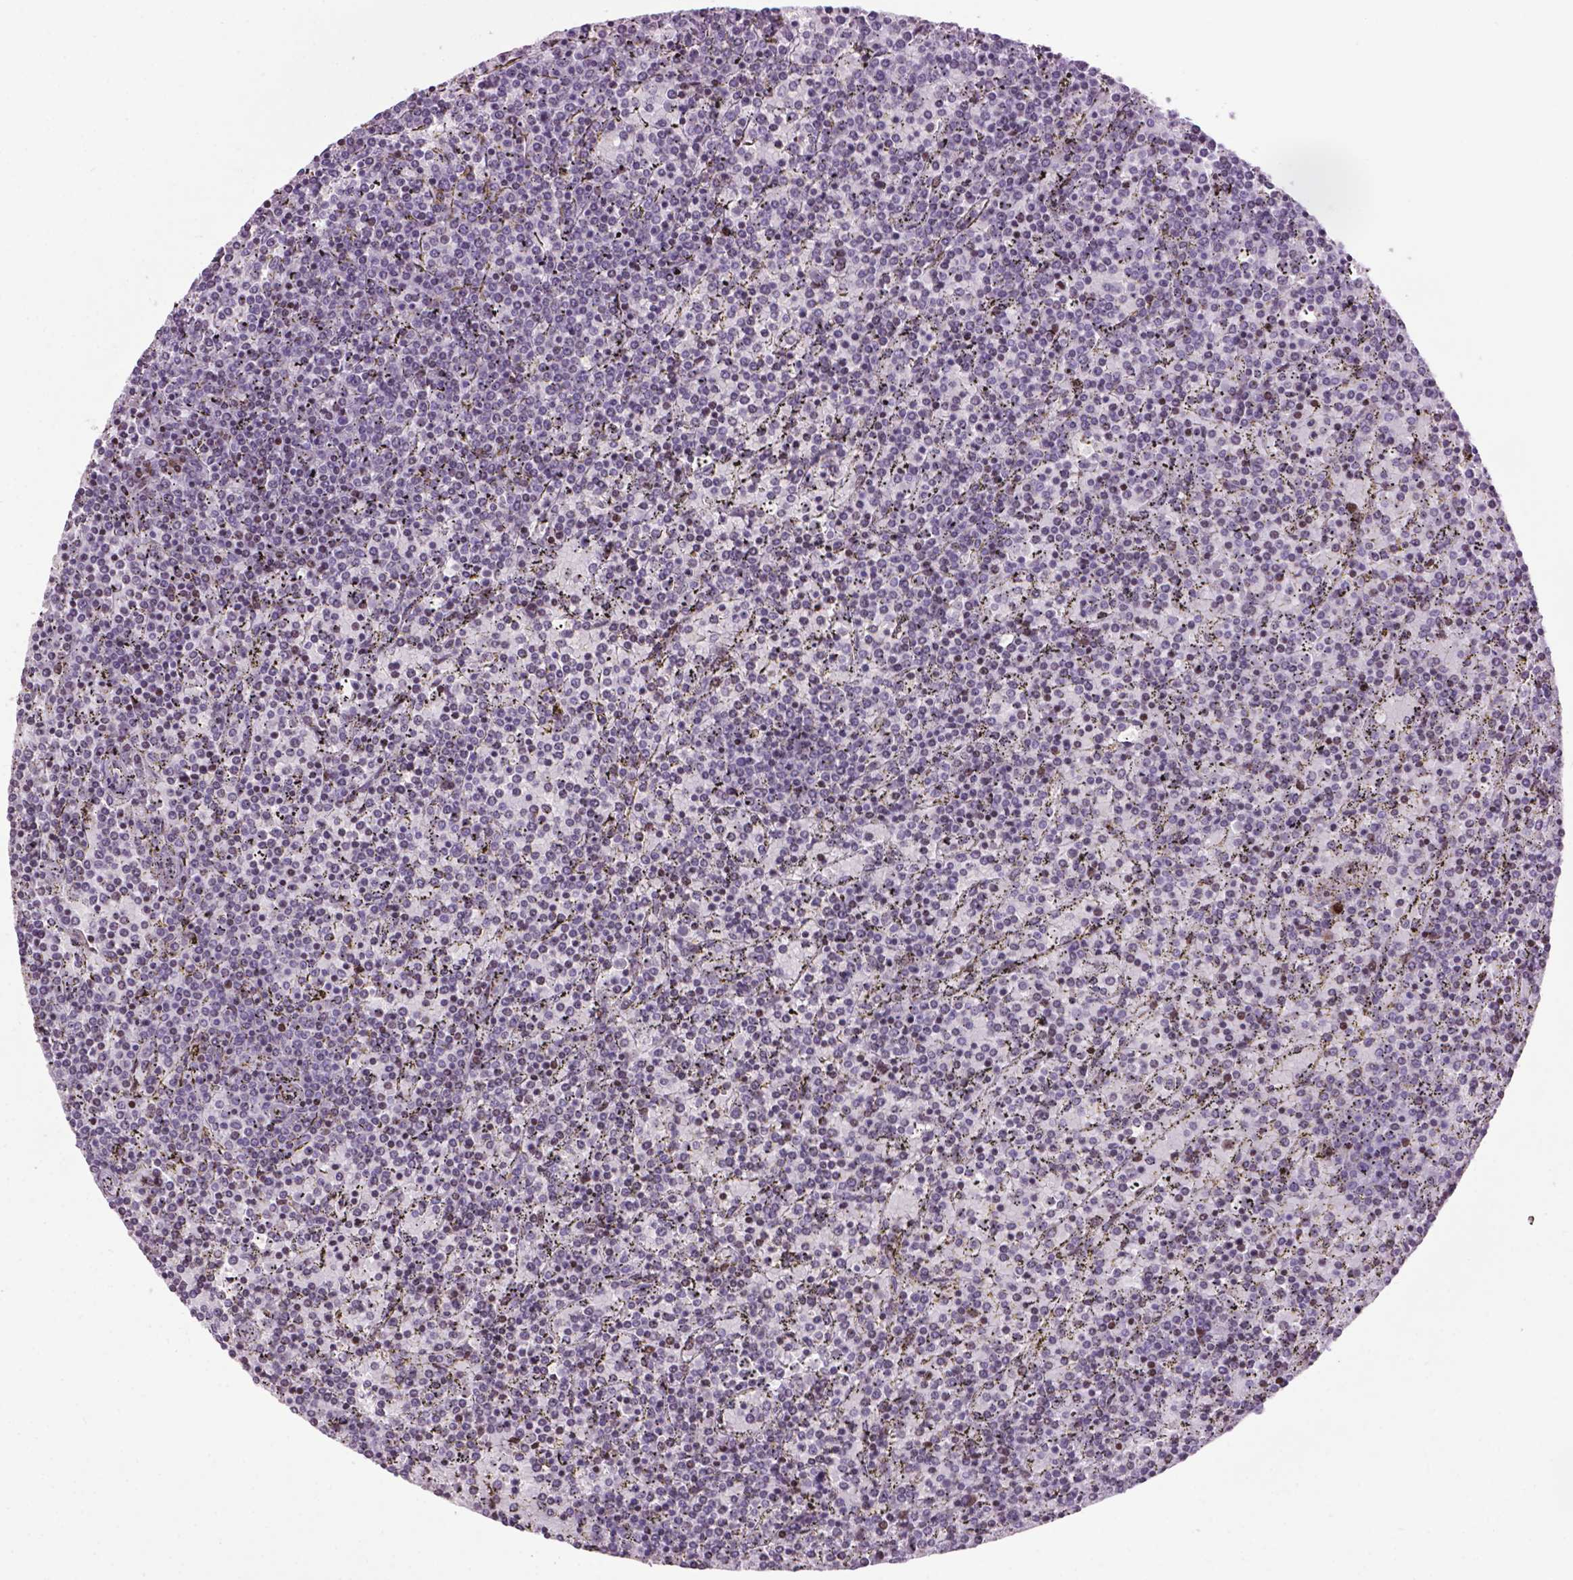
{"staining": {"intensity": "negative", "quantity": "none", "location": "none"}, "tissue": "lymphoma", "cell_type": "Tumor cells", "image_type": "cancer", "snomed": [{"axis": "morphology", "description": "Malignant lymphoma, non-Hodgkin's type, Low grade"}, {"axis": "topography", "description": "Spleen"}], "caption": "IHC micrograph of neoplastic tissue: lymphoma stained with DAB (3,3'-diaminobenzidine) reveals no significant protein positivity in tumor cells.", "gene": "TH", "patient": {"sex": "female", "age": 77}}